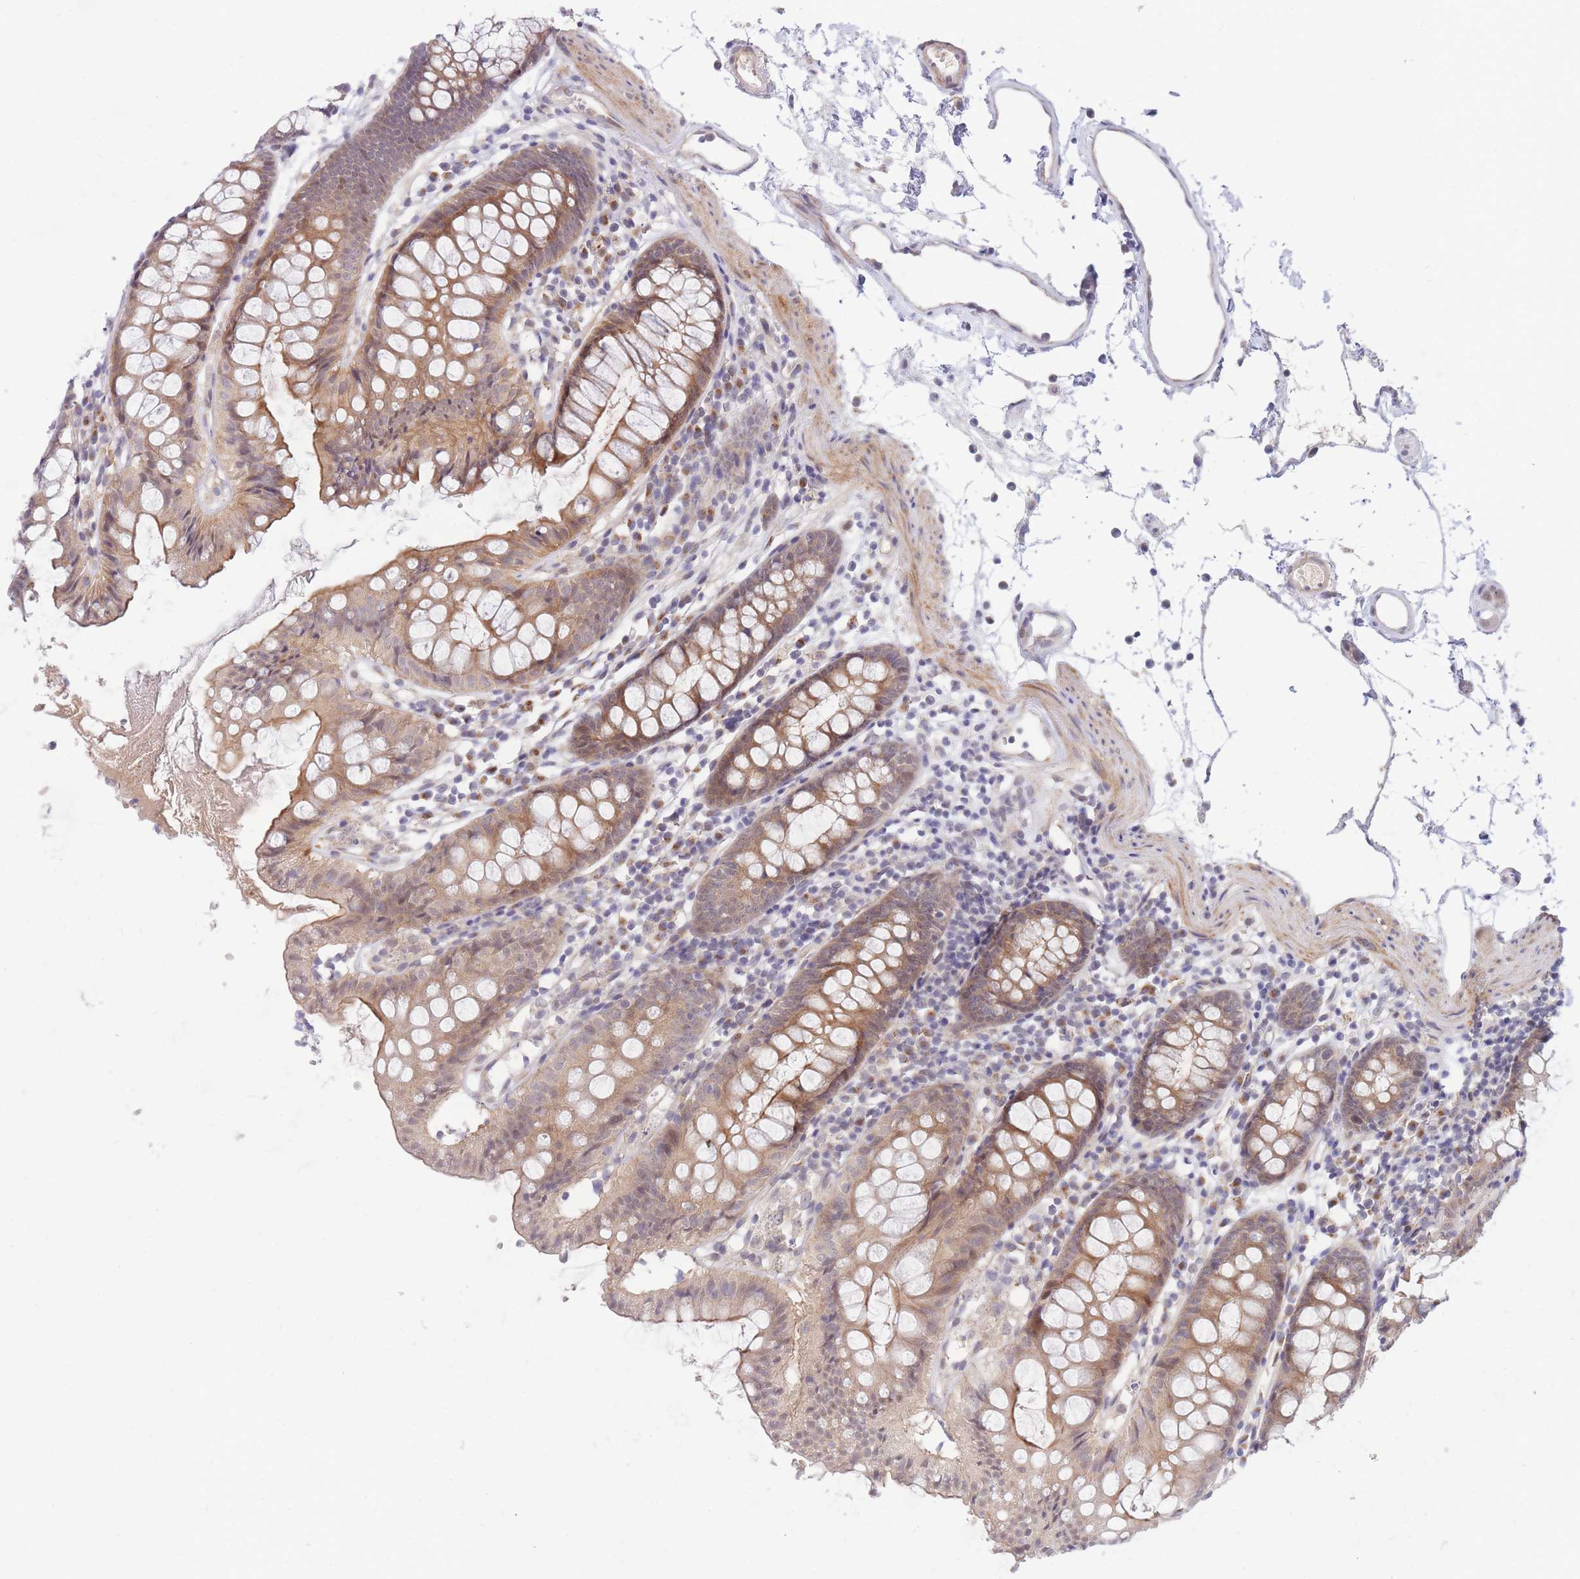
{"staining": {"intensity": "weak", "quantity": ">75%", "location": "cytoplasmic/membranous"}, "tissue": "colon", "cell_type": "Endothelial cells", "image_type": "normal", "snomed": [{"axis": "morphology", "description": "Normal tissue, NOS"}, {"axis": "topography", "description": "Colon"}], "caption": "A low amount of weak cytoplasmic/membranous staining is appreciated in approximately >75% of endothelial cells in unremarkable colon.", "gene": "APOL4", "patient": {"sex": "female", "age": 84}}